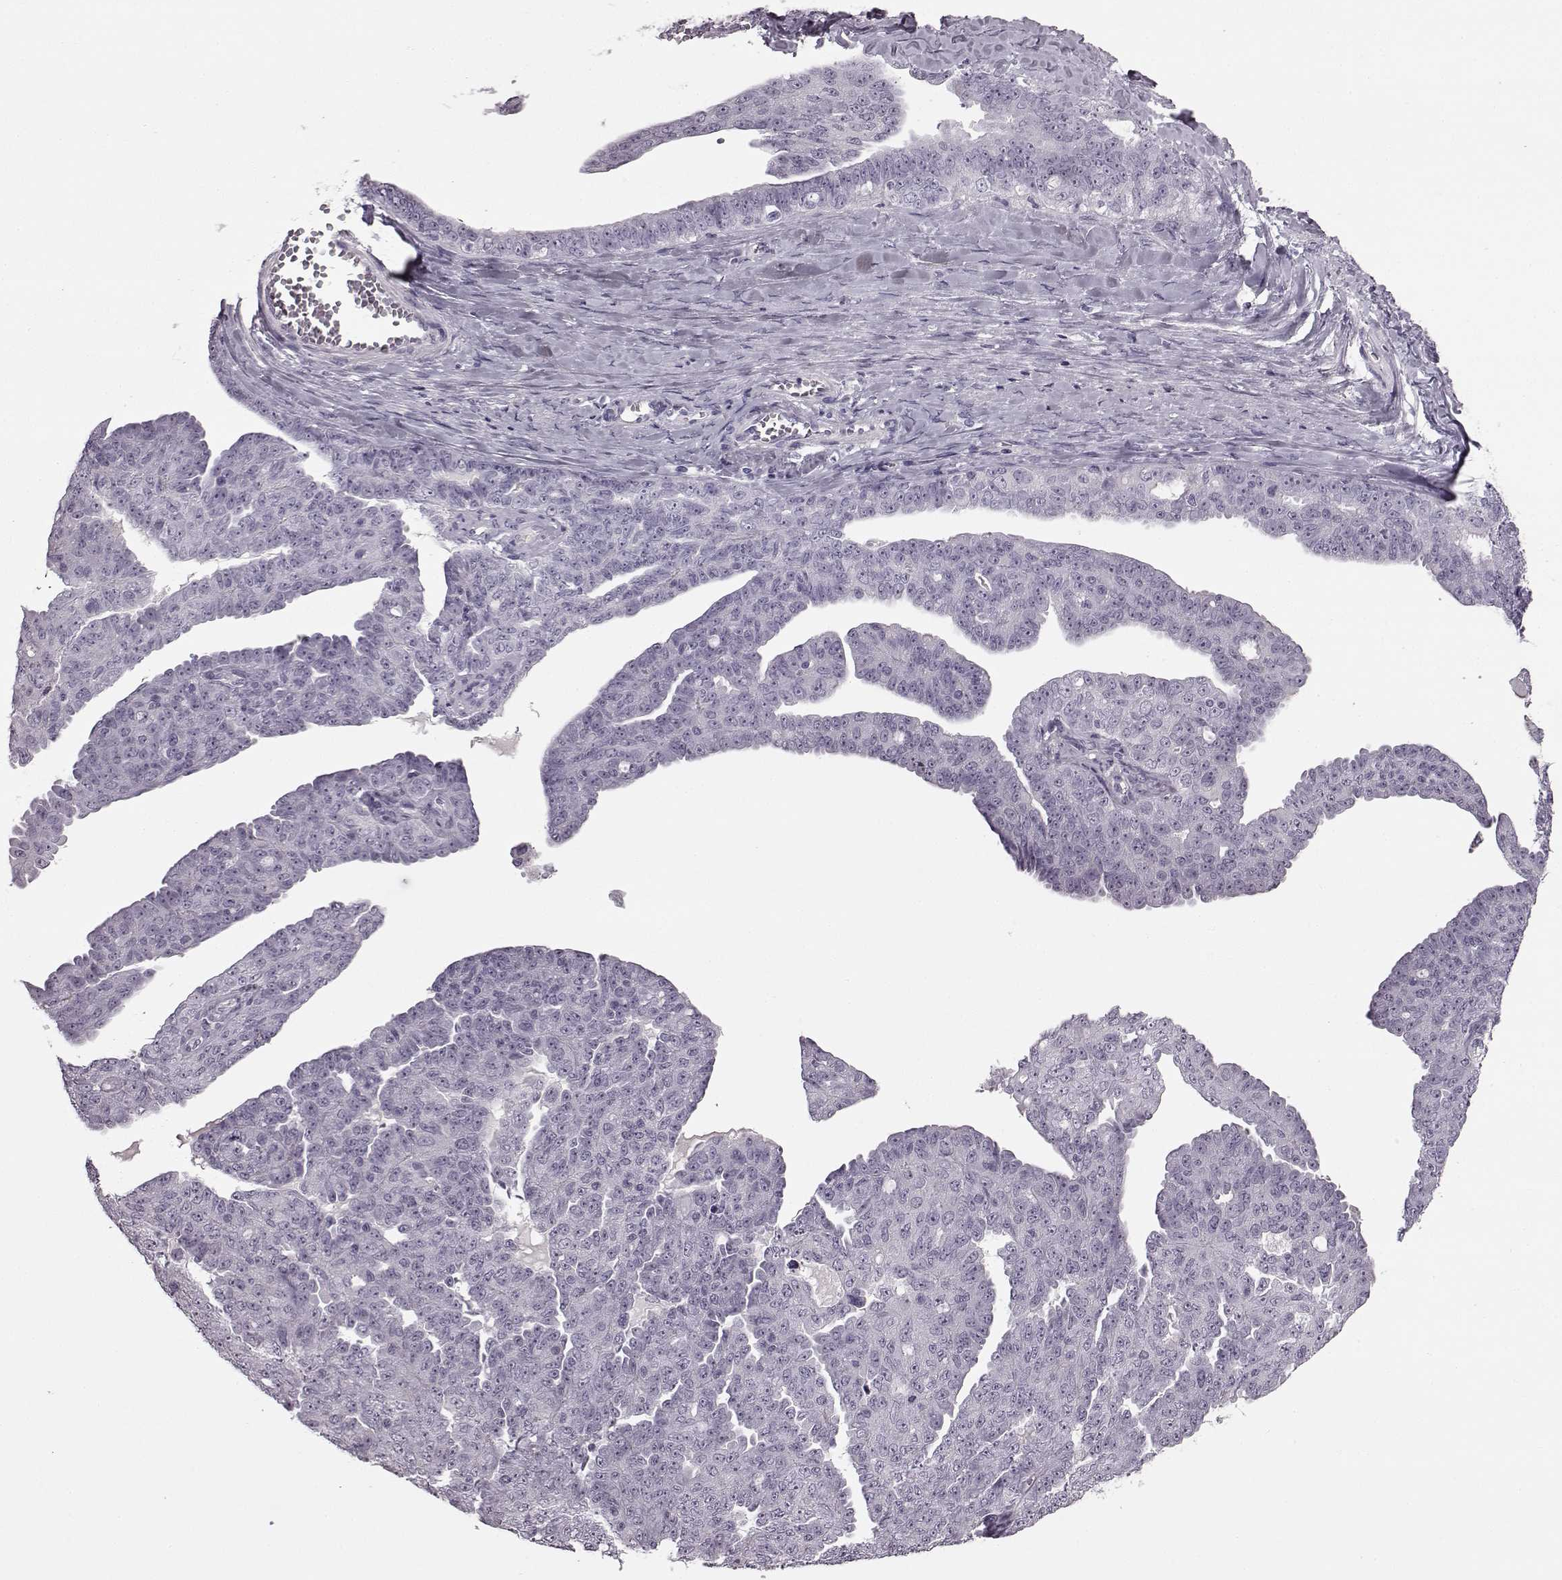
{"staining": {"intensity": "negative", "quantity": "none", "location": "none"}, "tissue": "ovarian cancer", "cell_type": "Tumor cells", "image_type": "cancer", "snomed": [{"axis": "morphology", "description": "Cystadenocarcinoma, serous, NOS"}, {"axis": "topography", "description": "Ovary"}], "caption": "Immunohistochemistry of ovarian cancer (serous cystadenocarcinoma) reveals no expression in tumor cells.", "gene": "PRPH2", "patient": {"sex": "female", "age": 71}}